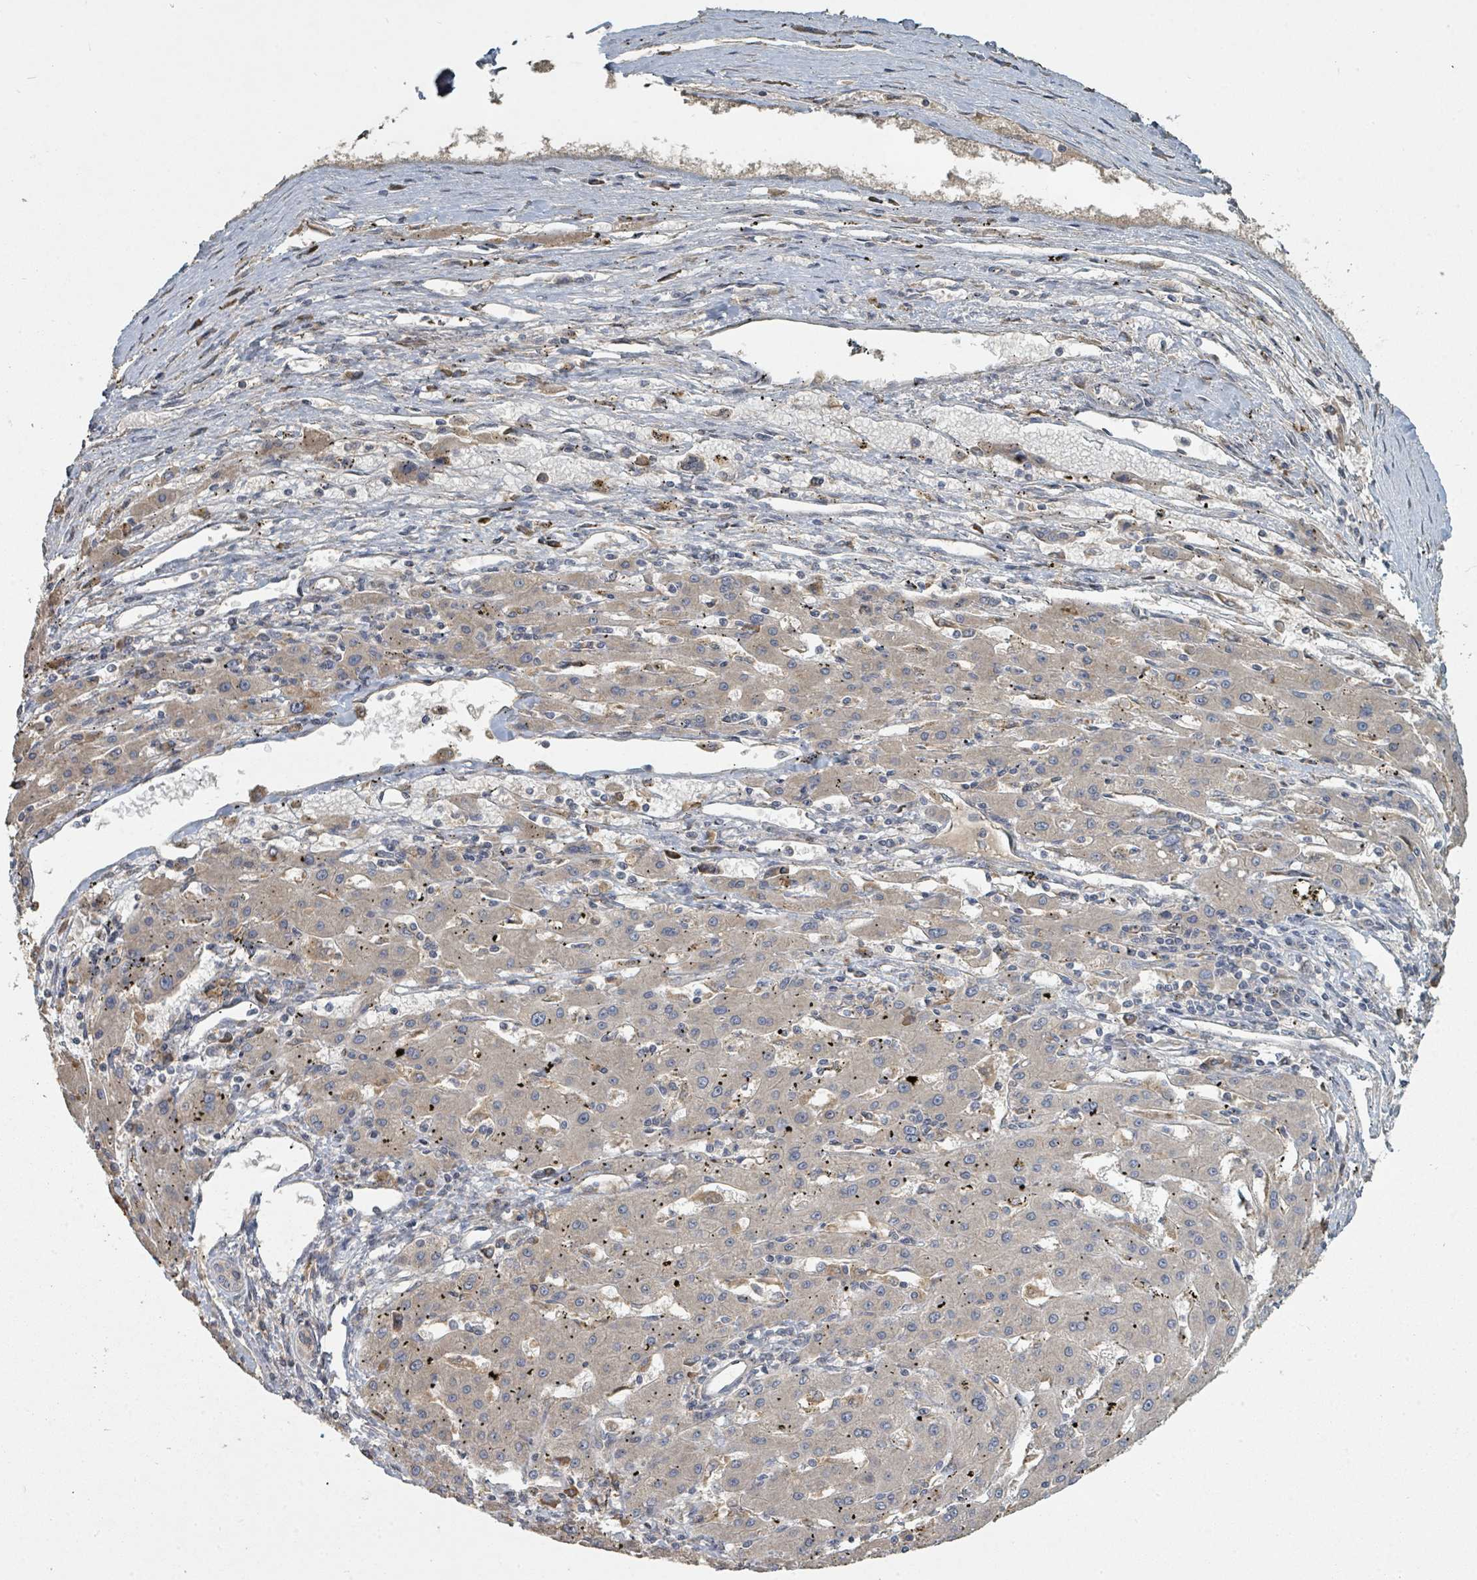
{"staining": {"intensity": "negative", "quantity": "none", "location": "none"}, "tissue": "liver cancer", "cell_type": "Tumor cells", "image_type": "cancer", "snomed": [{"axis": "morphology", "description": "Carcinoma, Hepatocellular, NOS"}, {"axis": "topography", "description": "Liver"}], "caption": "Immunohistochemistry (IHC) histopathology image of human hepatocellular carcinoma (liver) stained for a protein (brown), which exhibits no positivity in tumor cells. (Stains: DAB (3,3'-diaminobenzidine) immunohistochemistry (IHC) with hematoxylin counter stain, Microscopy: brightfield microscopy at high magnification).", "gene": "WDFY1", "patient": {"sex": "male", "age": 72}}